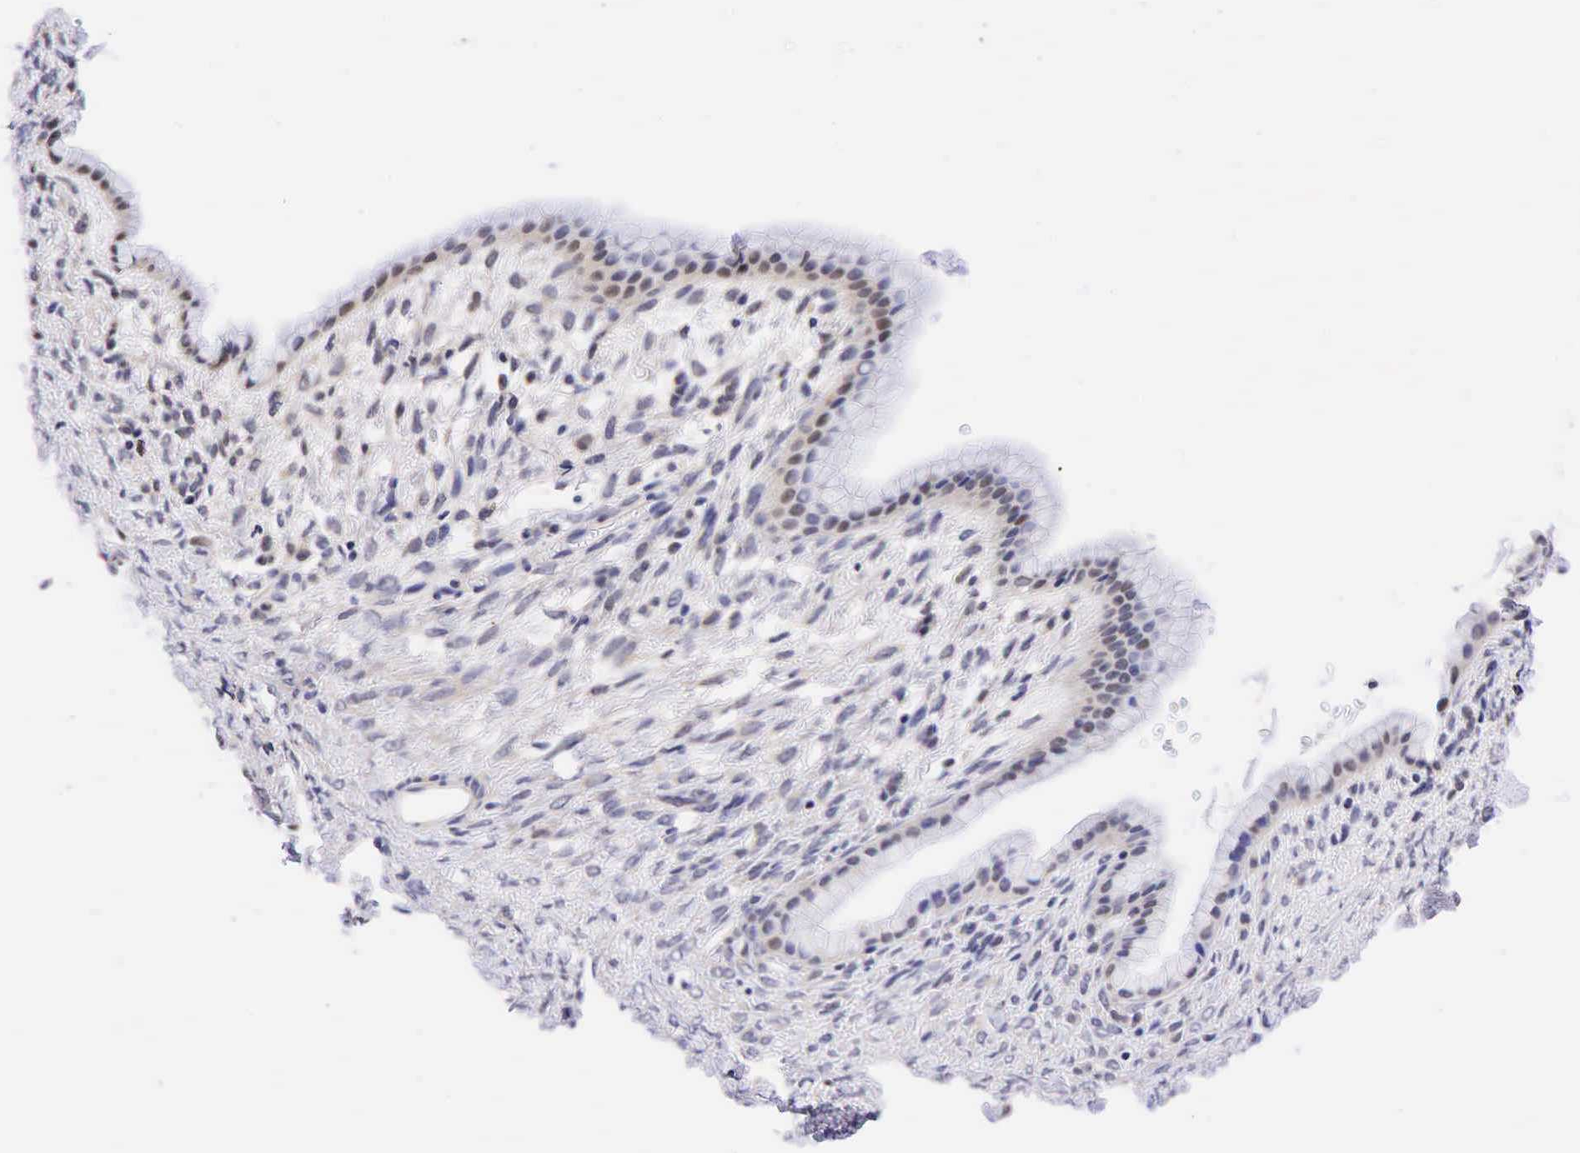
{"staining": {"intensity": "weak", "quantity": "25%-75%", "location": "nuclear"}, "tissue": "ovarian cancer", "cell_type": "Tumor cells", "image_type": "cancer", "snomed": [{"axis": "morphology", "description": "Cystadenocarcinoma, mucinous, NOS"}, {"axis": "topography", "description": "Ovary"}], "caption": "Immunohistochemistry (IHC) of human ovarian cancer displays low levels of weak nuclear expression in about 25%-75% of tumor cells. The protein of interest is stained brown, and the nuclei are stained in blue (DAB (3,3'-diaminobenzidine) IHC with brightfield microscopy, high magnification).", "gene": "CCND1", "patient": {"sex": "female", "age": 25}}